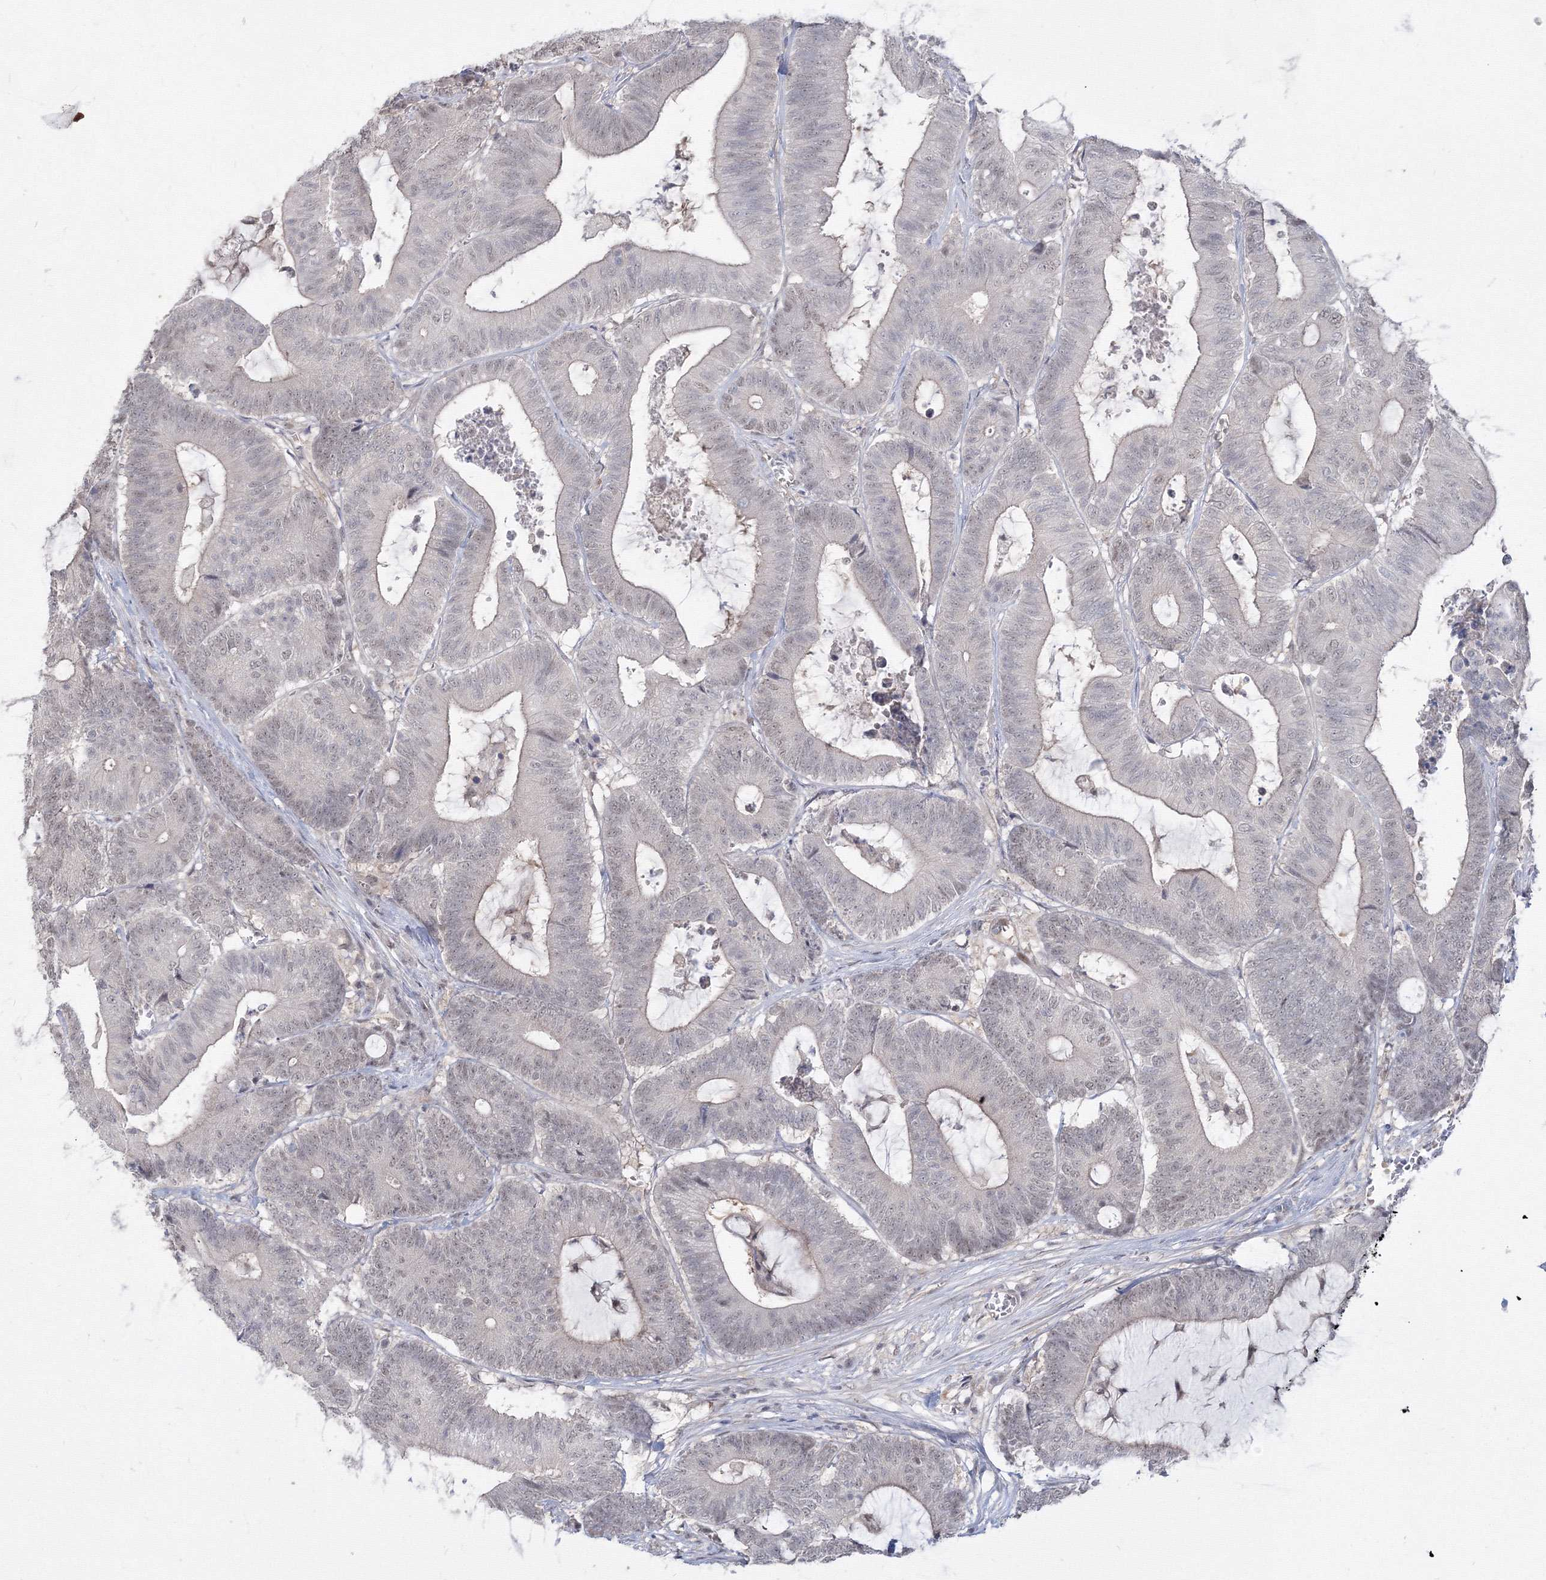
{"staining": {"intensity": "weak", "quantity": "<25%", "location": "nuclear"}, "tissue": "colorectal cancer", "cell_type": "Tumor cells", "image_type": "cancer", "snomed": [{"axis": "morphology", "description": "Adenocarcinoma, NOS"}, {"axis": "topography", "description": "Colon"}], "caption": "IHC photomicrograph of adenocarcinoma (colorectal) stained for a protein (brown), which reveals no expression in tumor cells.", "gene": "COPS4", "patient": {"sex": "female", "age": 84}}